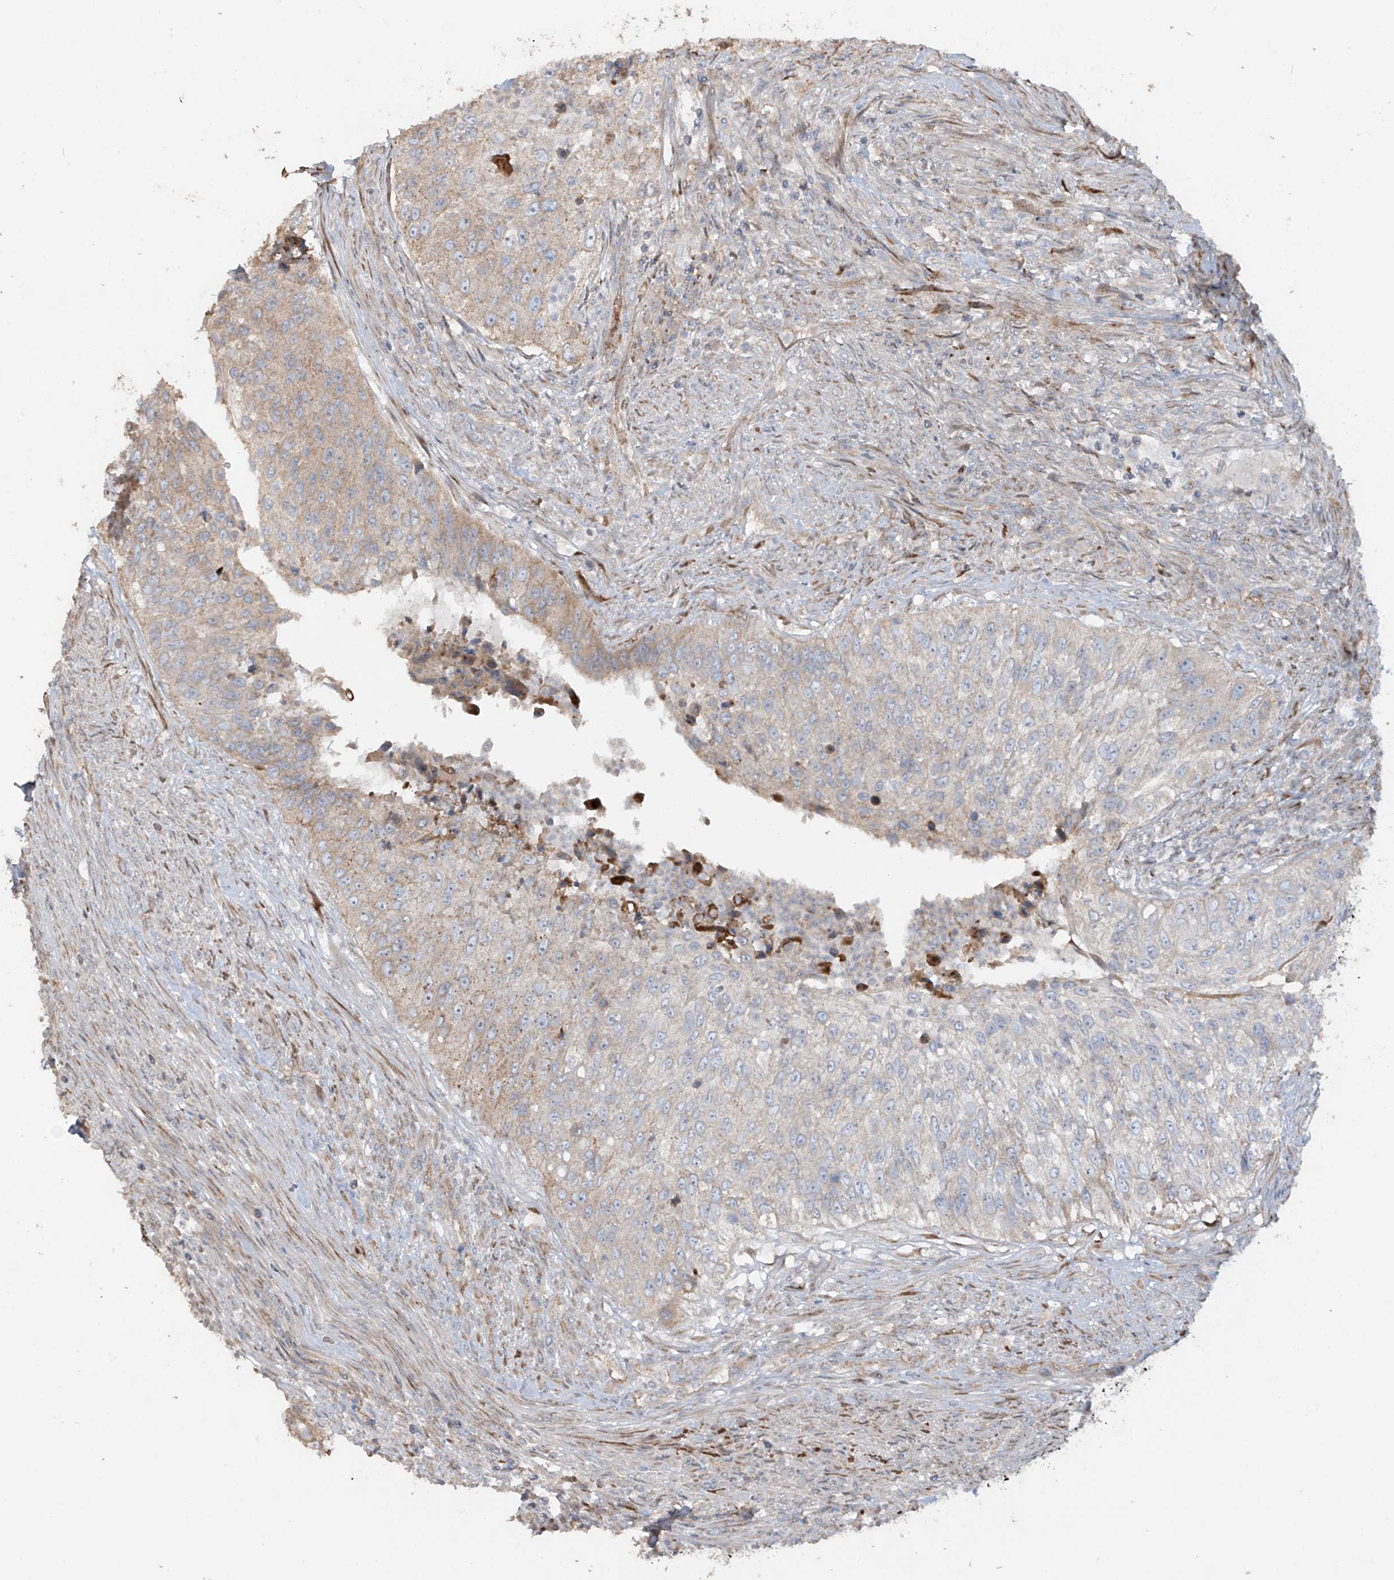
{"staining": {"intensity": "weak", "quantity": "<25%", "location": "cytoplasmic/membranous"}, "tissue": "urothelial cancer", "cell_type": "Tumor cells", "image_type": "cancer", "snomed": [{"axis": "morphology", "description": "Urothelial carcinoma, High grade"}, {"axis": "topography", "description": "Urinary bladder"}], "caption": "Immunohistochemical staining of human urothelial carcinoma (high-grade) displays no significant expression in tumor cells. (Stains: DAB (3,3'-diaminobenzidine) immunohistochemistry with hematoxylin counter stain, Microscopy: brightfield microscopy at high magnification).", "gene": "ABTB1", "patient": {"sex": "female", "age": 60}}